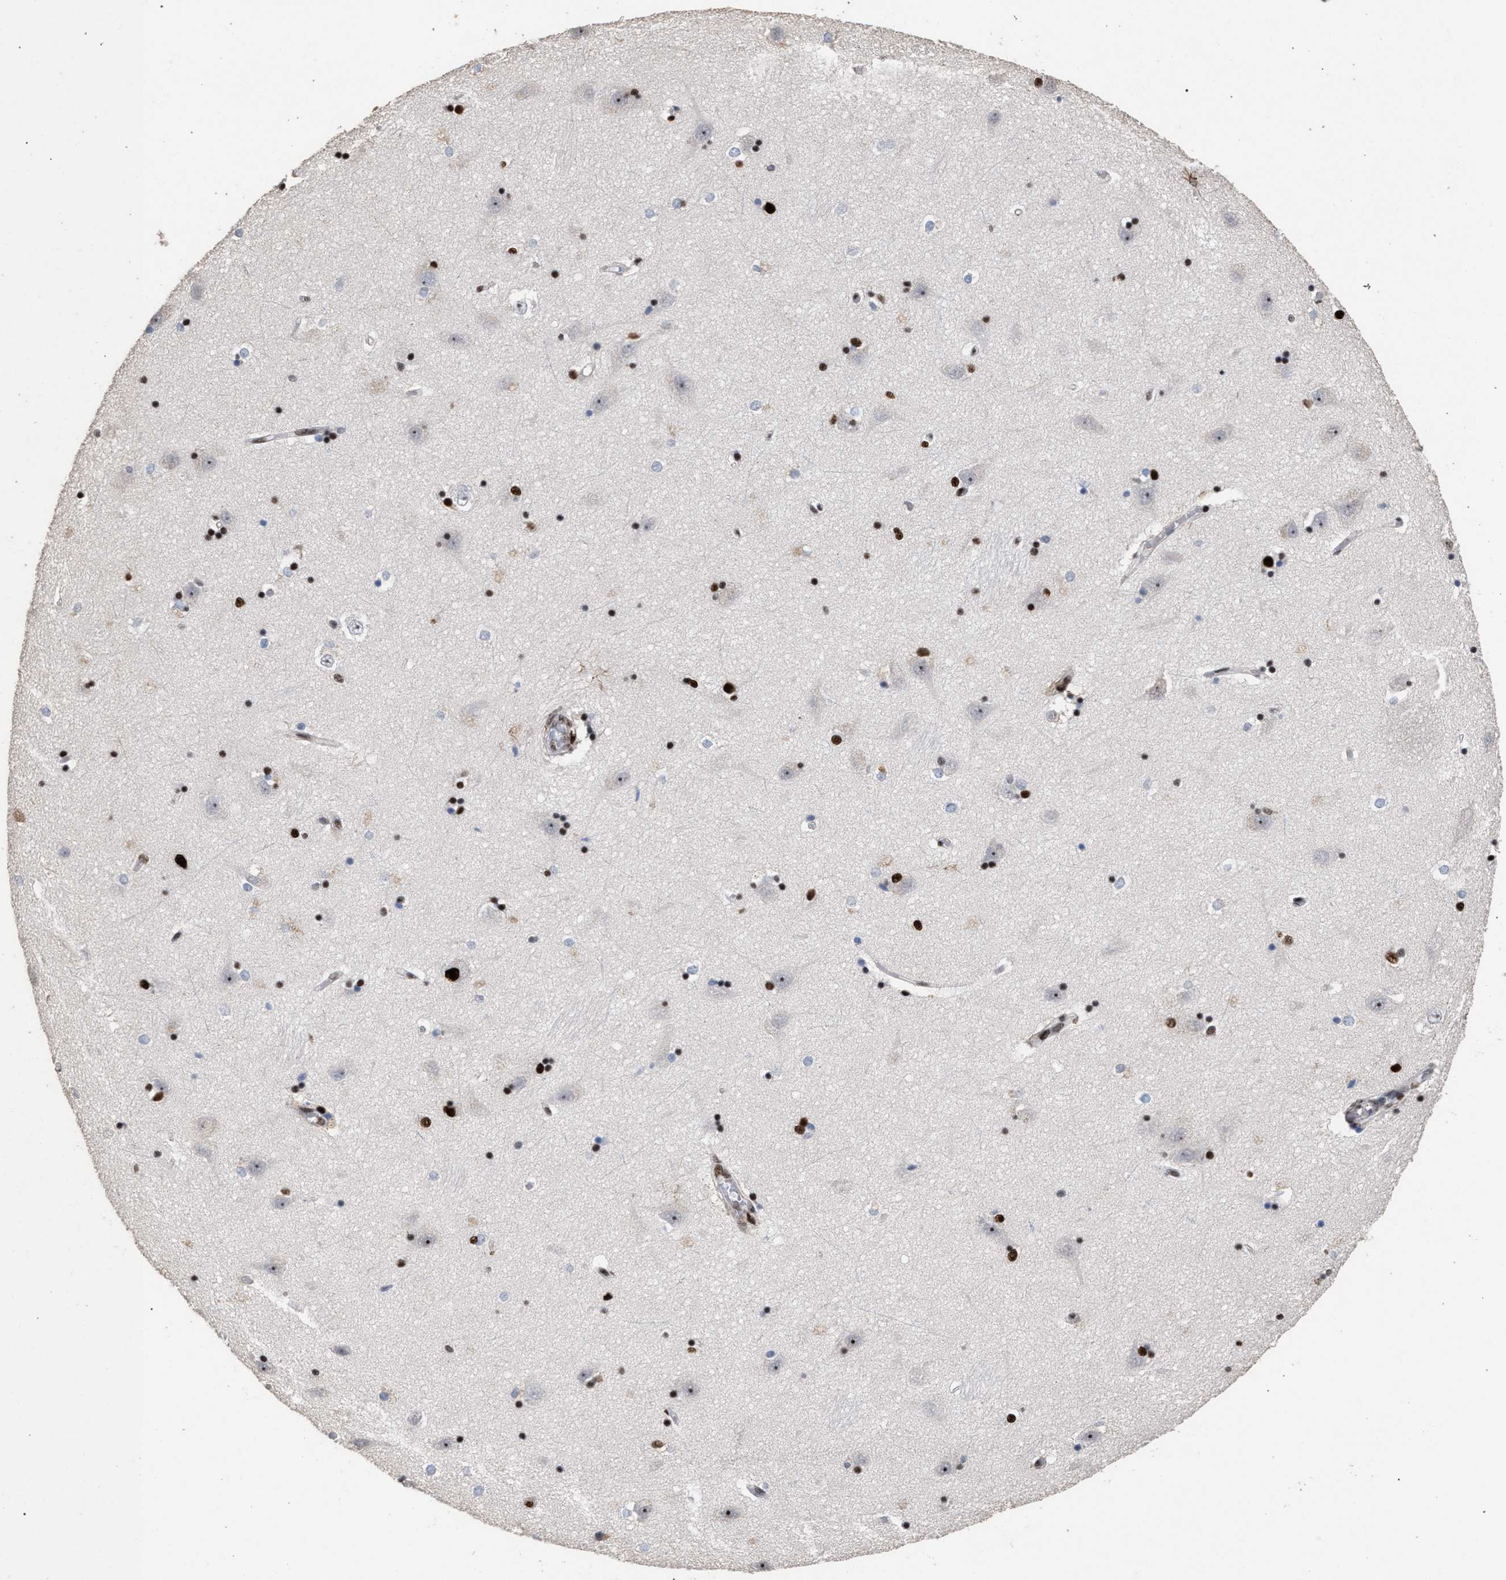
{"staining": {"intensity": "strong", "quantity": "25%-75%", "location": "nuclear"}, "tissue": "hippocampus", "cell_type": "Glial cells", "image_type": "normal", "snomed": [{"axis": "morphology", "description": "Normal tissue, NOS"}, {"axis": "topography", "description": "Hippocampus"}], "caption": "Protein expression analysis of unremarkable hippocampus demonstrates strong nuclear staining in about 25%-75% of glial cells.", "gene": "TP53BP1", "patient": {"sex": "male", "age": 45}}